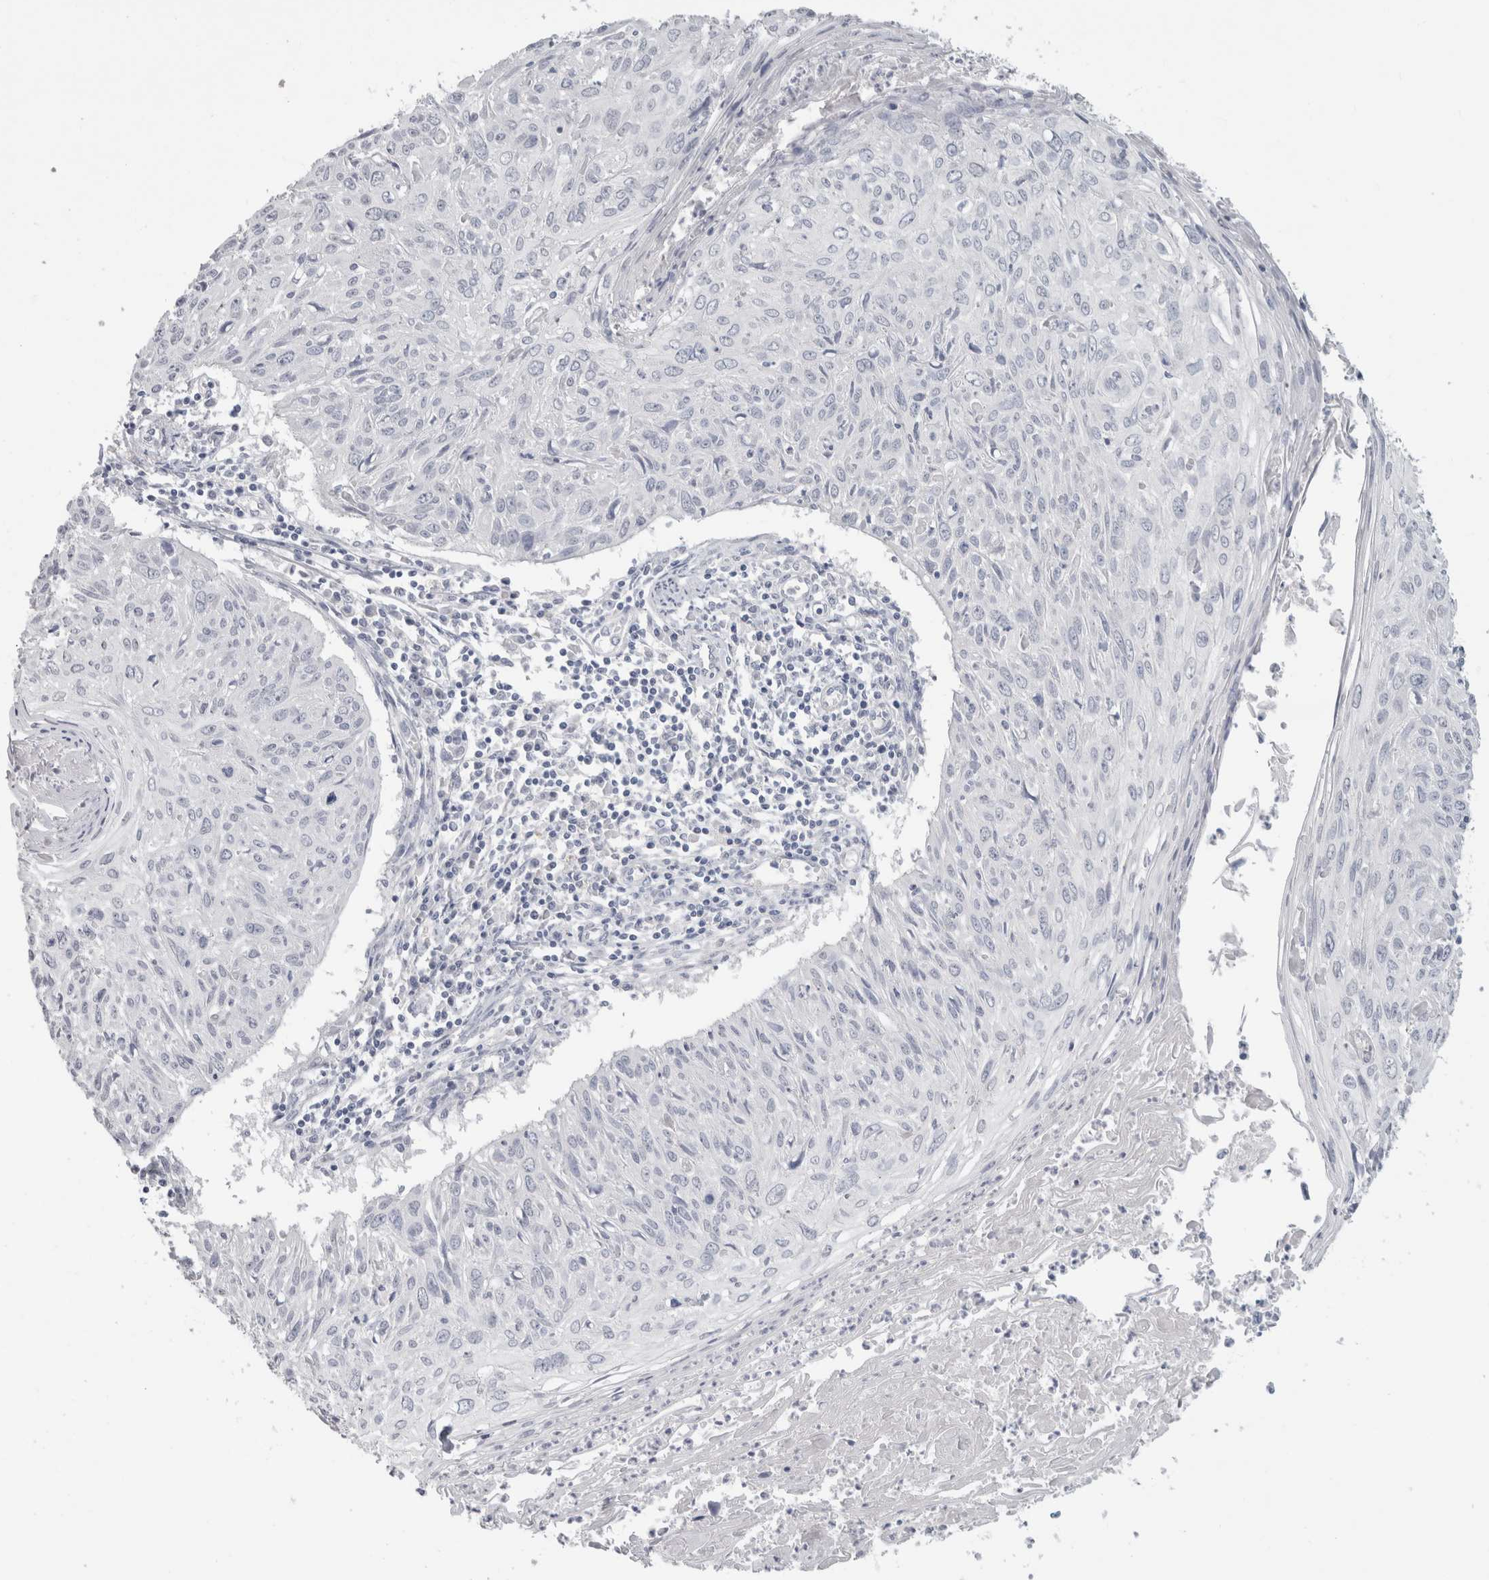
{"staining": {"intensity": "negative", "quantity": "none", "location": "none"}, "tissue": "cervical cancer", "cell_type": "Tumor cells", "image_type": "cancer", "snomed": [{"axis": "morphology", "description": "Squamous cell carcinoma, NOS"}, {"axis": "topography", "description": "Cervix"}], "caption": "Immunohistochemistry (IHC) micrograph of squamous cell carcinoma (cervical) stained for a protein (brown), which demonstrates no staining in tumor cells.", "gene": "SLC6A1", "patient": {"sex": "female", "age": 51}}